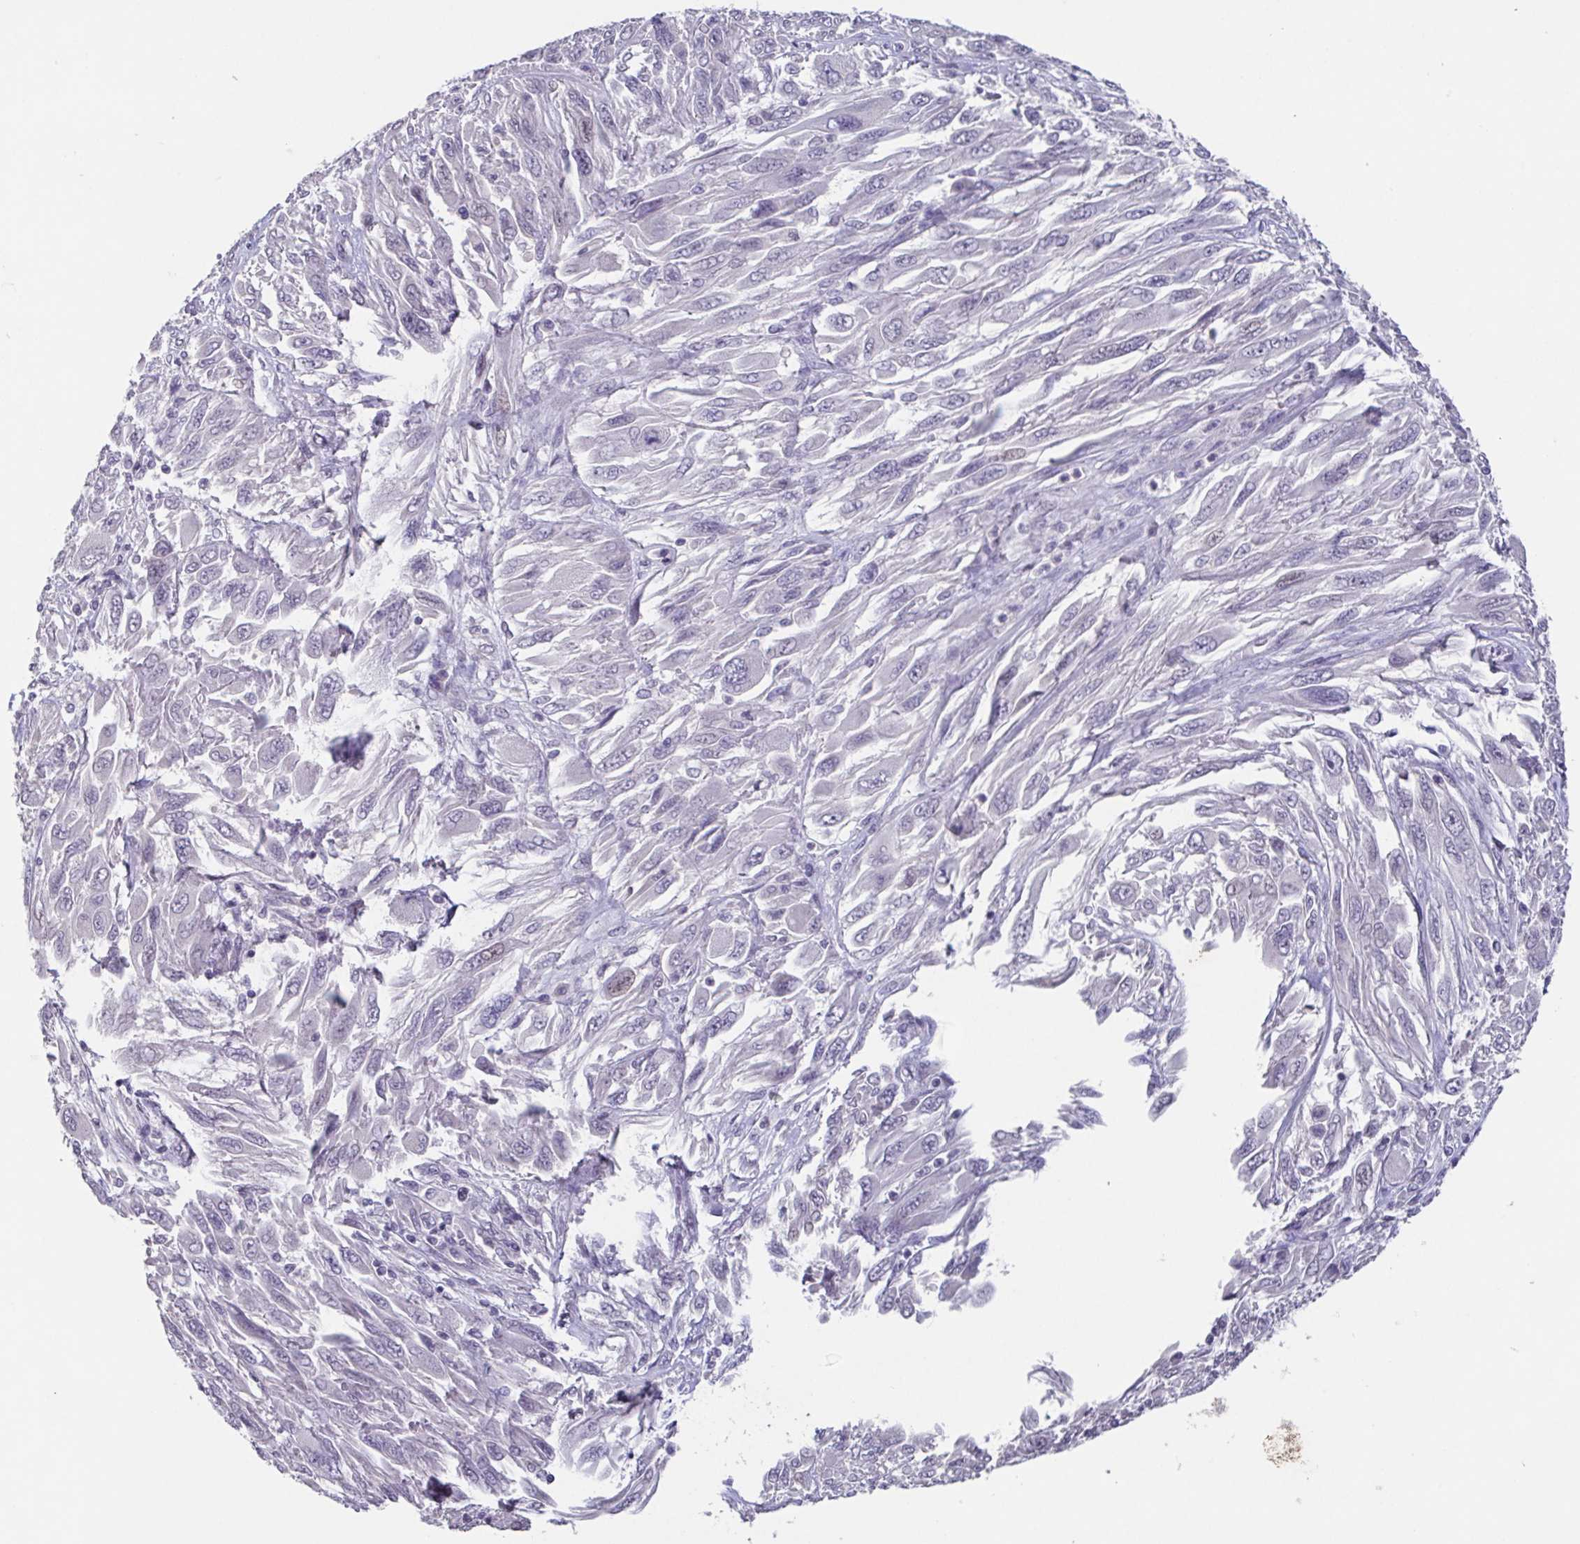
{"staining": {"intensity": "negative", "quantity": "none", "location": "none"}, "tissue": "melanoma", "cell_type": "Tumor cells", "image_type": "cancer", "snomed": [{"axis": "morphology", "description": "Malignant melanoma, NOS"}, {"axis": "topography", "description": "Skin"}], "caption": "The immunohistochemistry (IHC) histopathology image has no significant expression in tumor cells of malignant melanoma tissue.", "gene": "GHRL", "patient": {"sex": "female", "age": 91}}